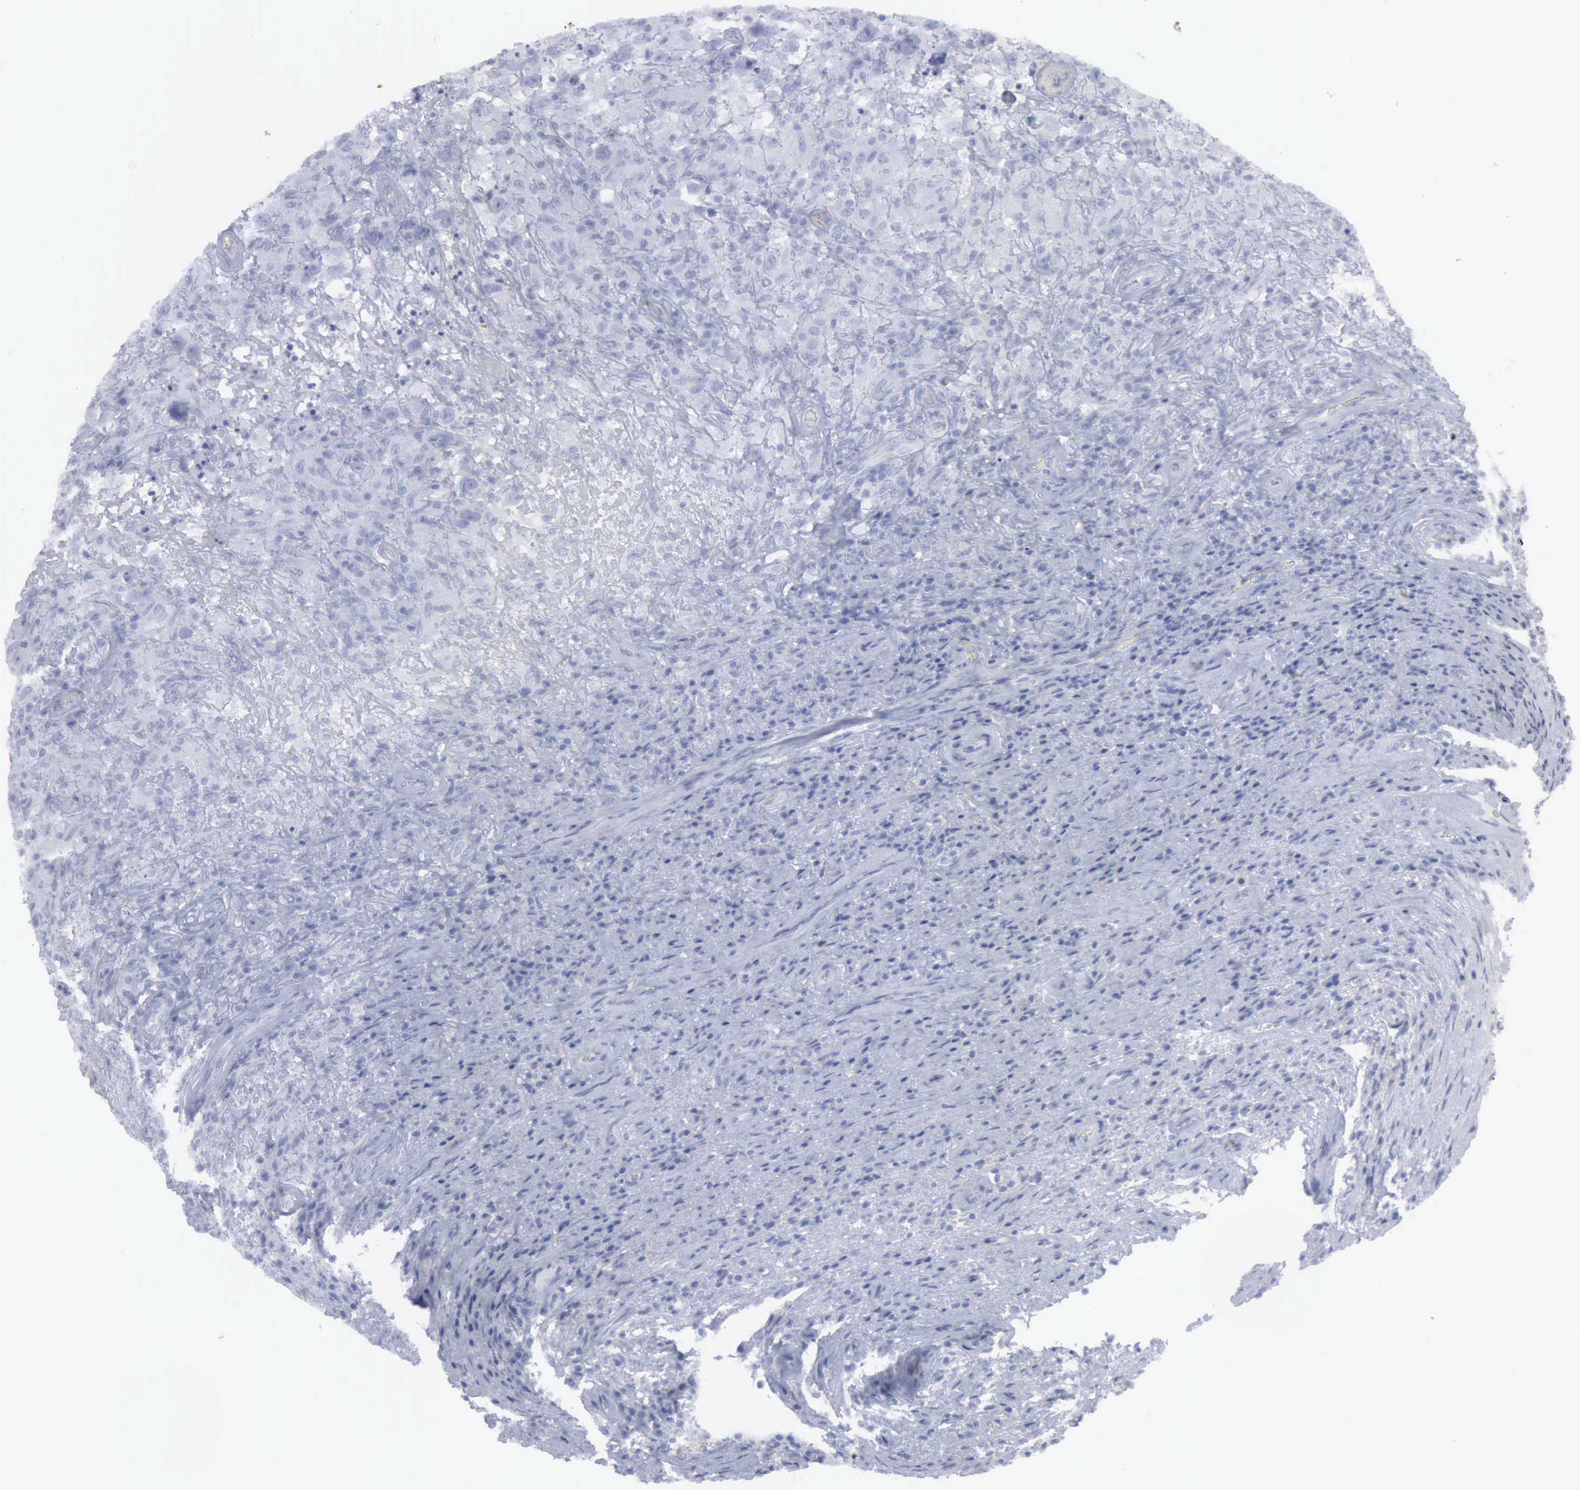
{"staining": {"intensity": "negative", "quantity": "none", "location": "none"}, "tissue": "testis cancer", "cell_type": "Tumor cells", "image_type": "cancer", "snomed": [{"axis": "morphology", "description": "Seminoma, NOS"}, {"axis": "topography", "description": "Testis"}], "caption": "DAB (3,3'-diaminobenzidine) immunohistochemical staining of human testis cancer (seminoma) shows no significant expression in tumor cells.", "gene": "VCAM1", "patient": {"sex": "male", "age": 34}}